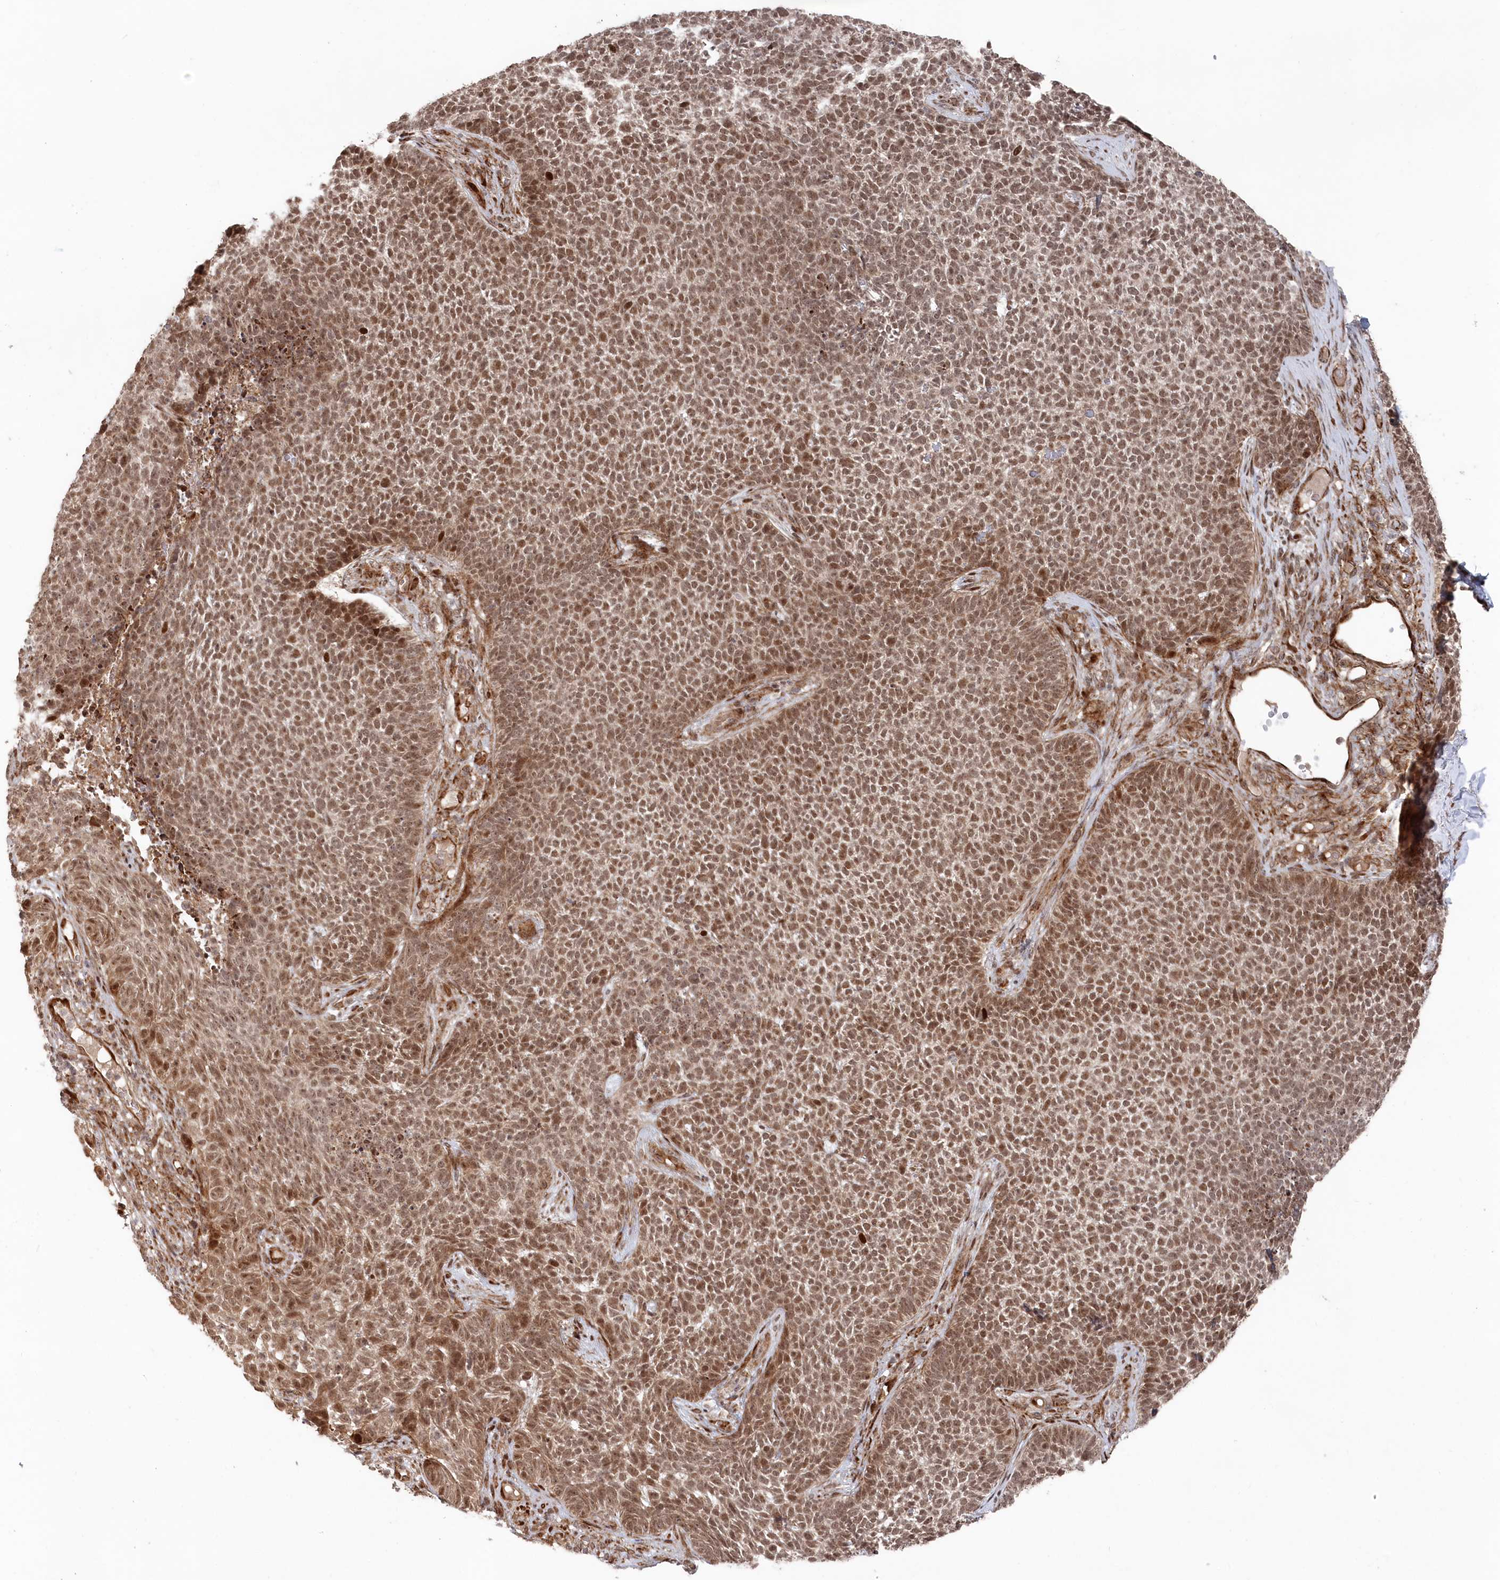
{"staining": {"intensity": "moderate", "quantity": ">75%", "location": "nuclear"}, "tissue": "skin cancer", "cell_type": "Tumor cells", "image_type": "cancer", "snomed": [{"axis": "morphology", "description": "Basal cell carcinoma"}, {"axis": "topography", "description": "Skin"}], "caption": "Protein staining displays moderate nuclear staining in approximately >75% of tumor cells in basal cell carcinoma (skin).", "gene": "POLR3A", "patient": {"sex": "female", "age": 84}}